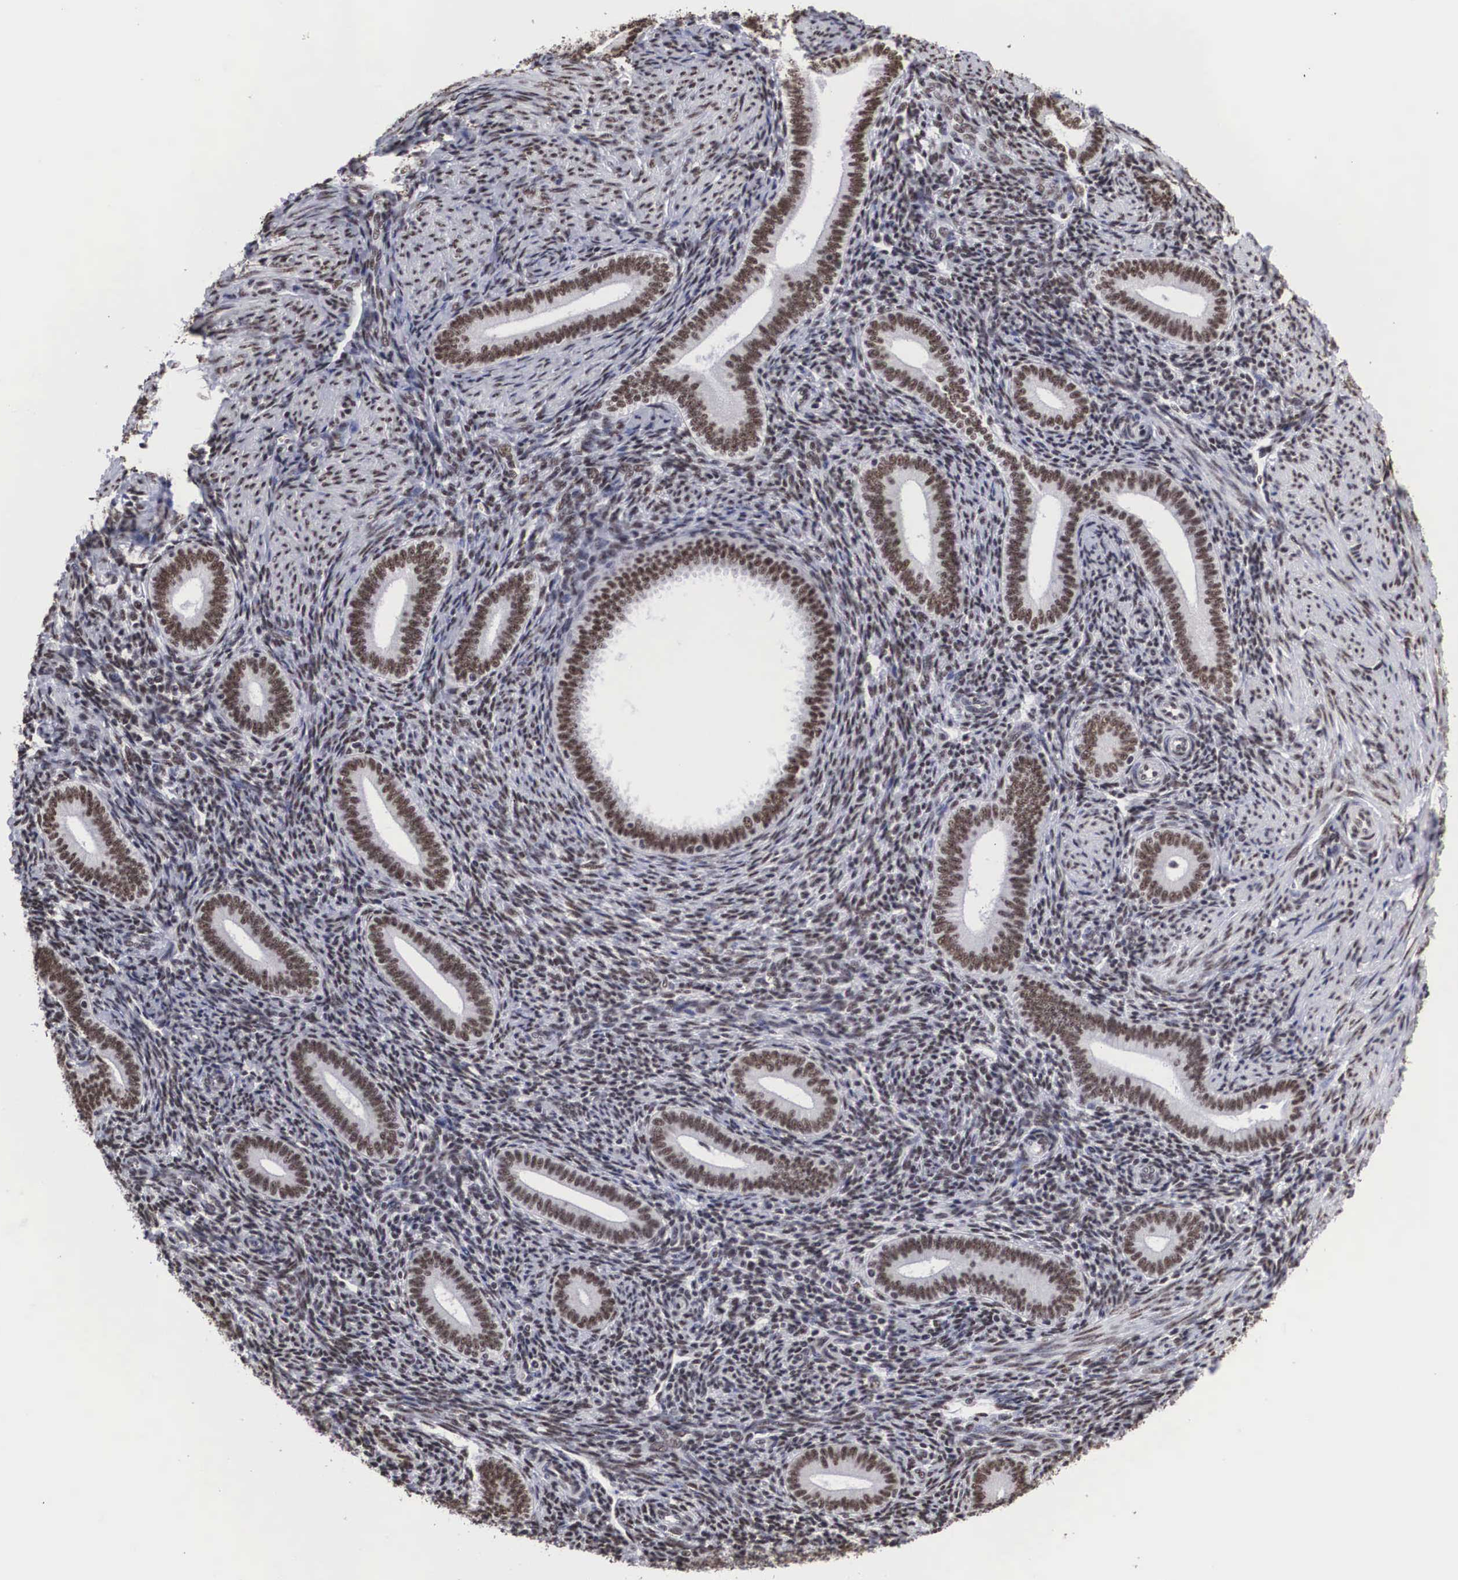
{"staining": {"intensity": "weak", "quantity": "25%-75%", "location": "nuclear"}, "tissue": "endometrium", "cell_type": "Cells in endometrial stroma", "image_type": "normal", "snomed": [{"axis": "morphology", "description": "Normal tissue, NOS"}, {"axis": "topography", "description": "Endometrium"}], "caption": "The micrograph displays immunohistochemical staining of normal endometrium. There is weak nuclear staining is identified in about 25%-75% of cells in endometrial stroma.", "gene": "ACIN1", "patient": {"sex": "female", "age": 35}}